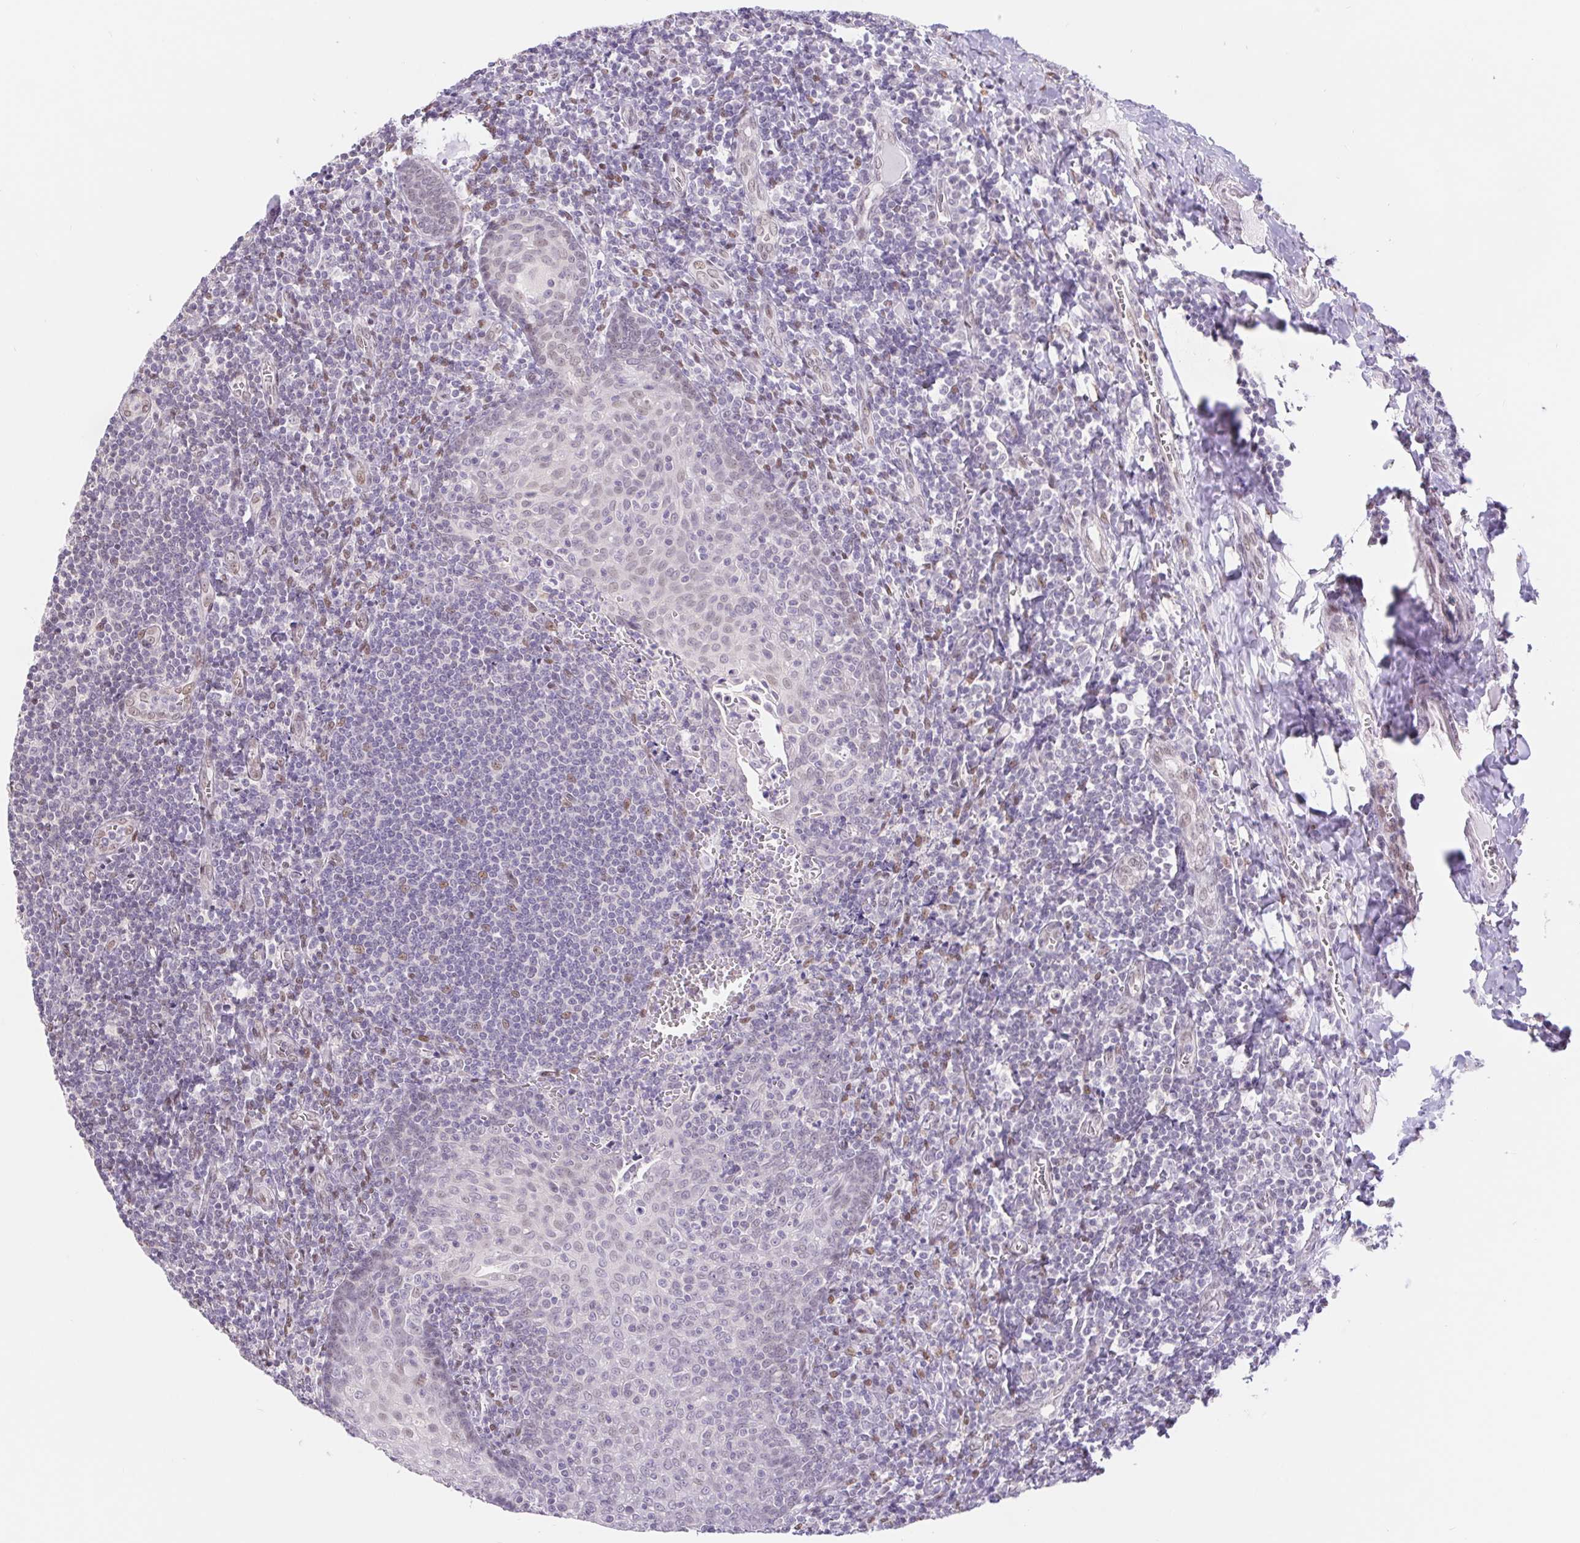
{"staining": {"intensity": "negative", "quantity": "none", "location": "none"}, "tissue": "tonsil", "cell_type": "Germinal center cells", "image_type": "normal", "snomed": [{"axis": "morphology", "description": "Normal tissue, NOS"}, {"axis": "morphology", "description": "Inflammation, NOS"}, {"axis": "topography", "description": "Tonsil"}], "caption": "DAB immunohistochemical staining of unremarkable human tonsil reveals no significant staining in germinal center cells.", "gene": "CAND1", "patient": {"sex": "female", "age": 31}}